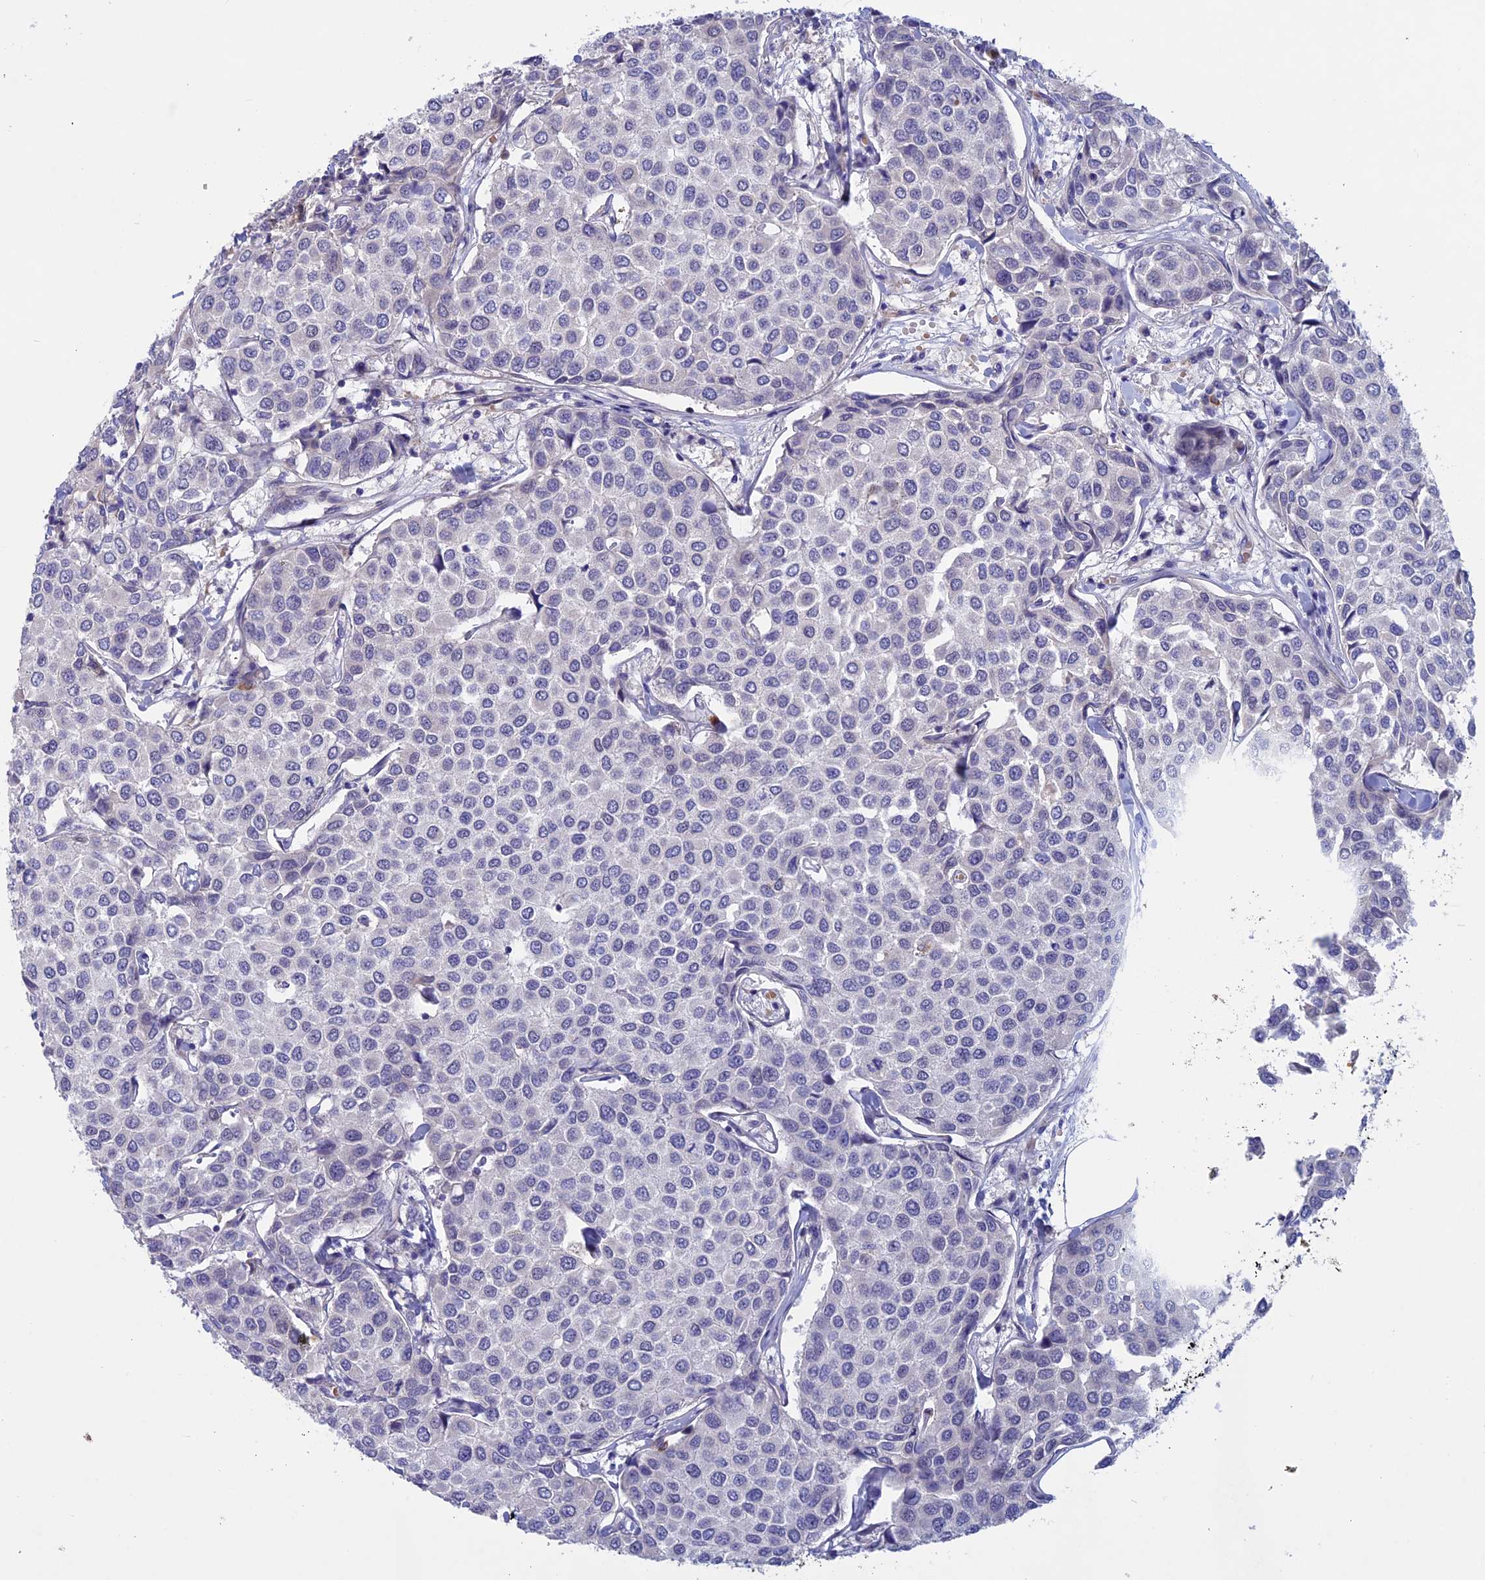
{"staining": {"intensity": "negative", "quantity": "none", "location": "none"}, "tissue": "breast cancer", "cell_type": "Tumor cells", "image_type": "cancer", "snomed": [{"axis": "morphology", "description": "Duct carcinoma"}, {"axis": "topography", "description": "Breast"}], "caption": "Immunohistochemical staining of breast cancer demonstrates no significant positivity in tumor cells.", "gene": "SLC2A6", "patient": {"sex": "female", "age": 55}}